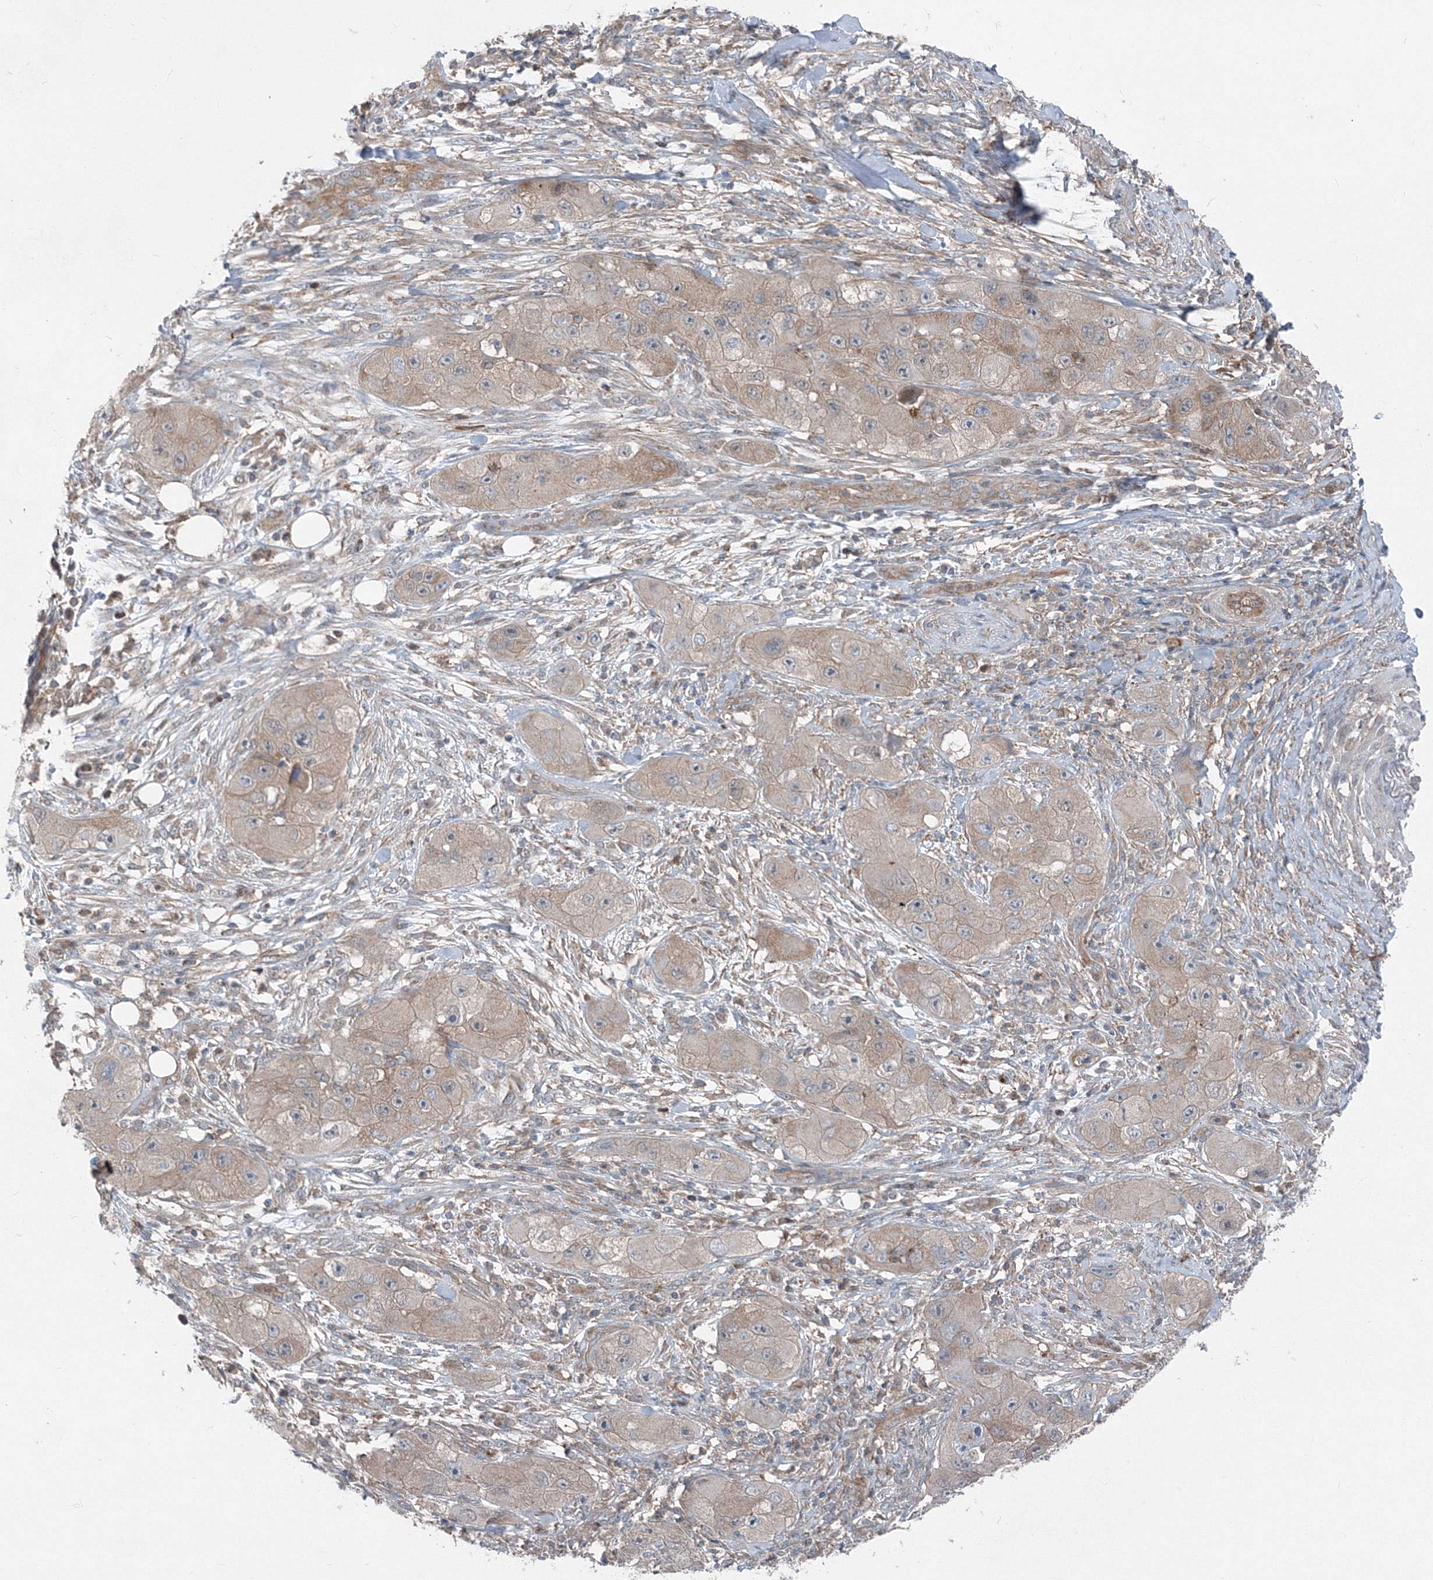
{"staining": {"intensity": "weak", "quantity": ">75%", "location": "cytoplasmic/membranous"}, "tissue": "skin cancer", "cell_type": "Tumor cells", "image_type": "cancer", "snomed": [{"axis": "morphology", "description": "Squamous cell carcinoma, NOS"}, {"axis": "topography", "description": "Skin"}, {"axis": "topography", "description": "Subcutis"}], "caption": "Squamous cell carcinoma (skin) stained with a protein marker displays weak staining in tumor cells.", "gene": "TPRKB", "patient": {"sex": "male", "age": 73}}